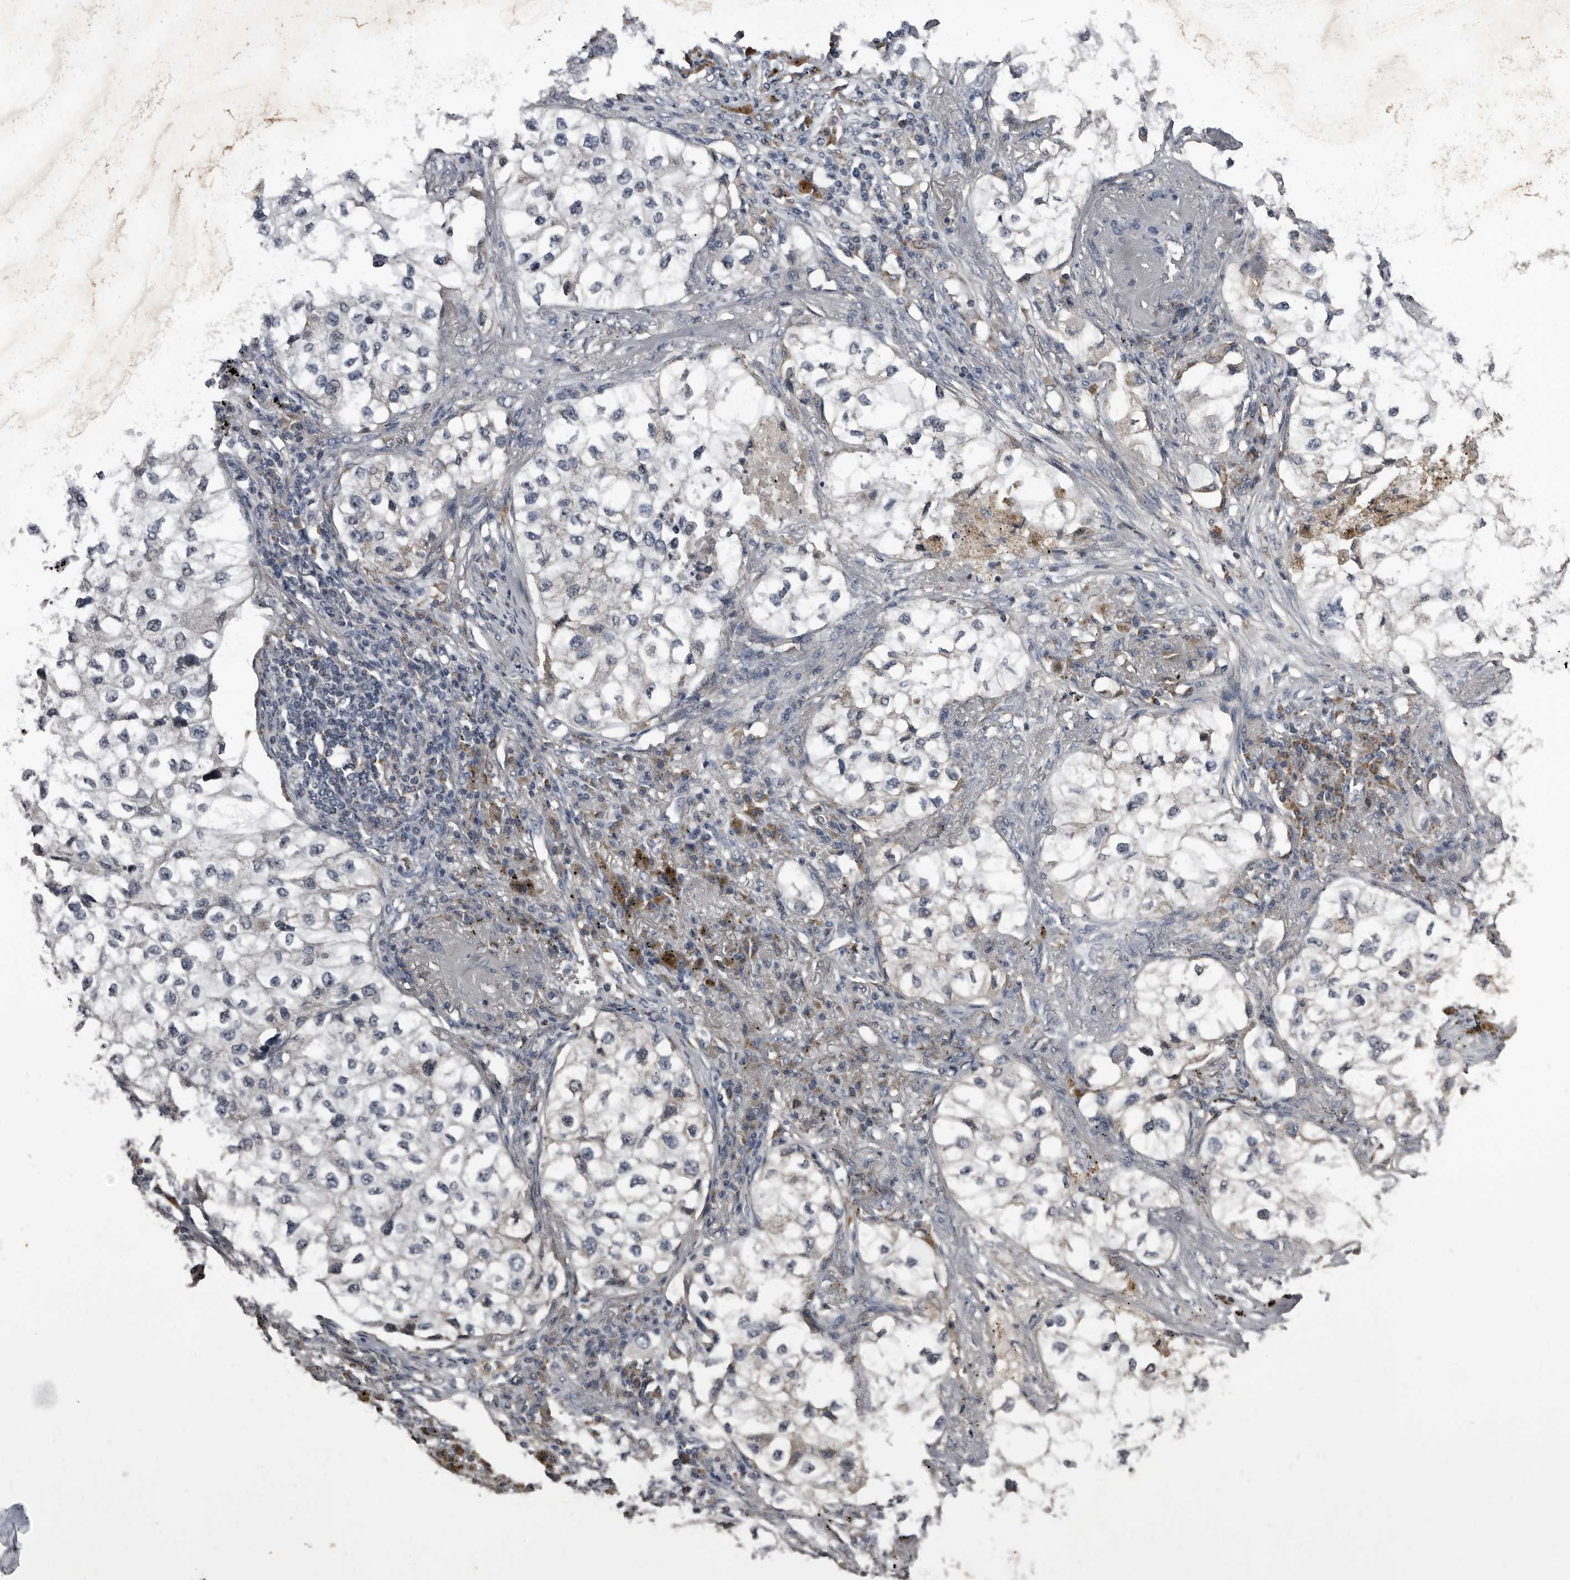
{"staining": {"intensity": "negative", "quantity": "none", "location": "none"}, "tissue": "lung cancer", "cell_type": "Tumor cells", "image_type": "cancer", "snomed": [{"axis": "morphology", "description": "Adenocarcinoma, NOS"}, {"axis": "topography", "description": "Lung"}], "caption": "Lung adenocarcinoma was stained to show a protein in brown. There is no significant staining in tumor cells.", "gene": "GREB1", "patient": {"sex": "male", "age": 63}}